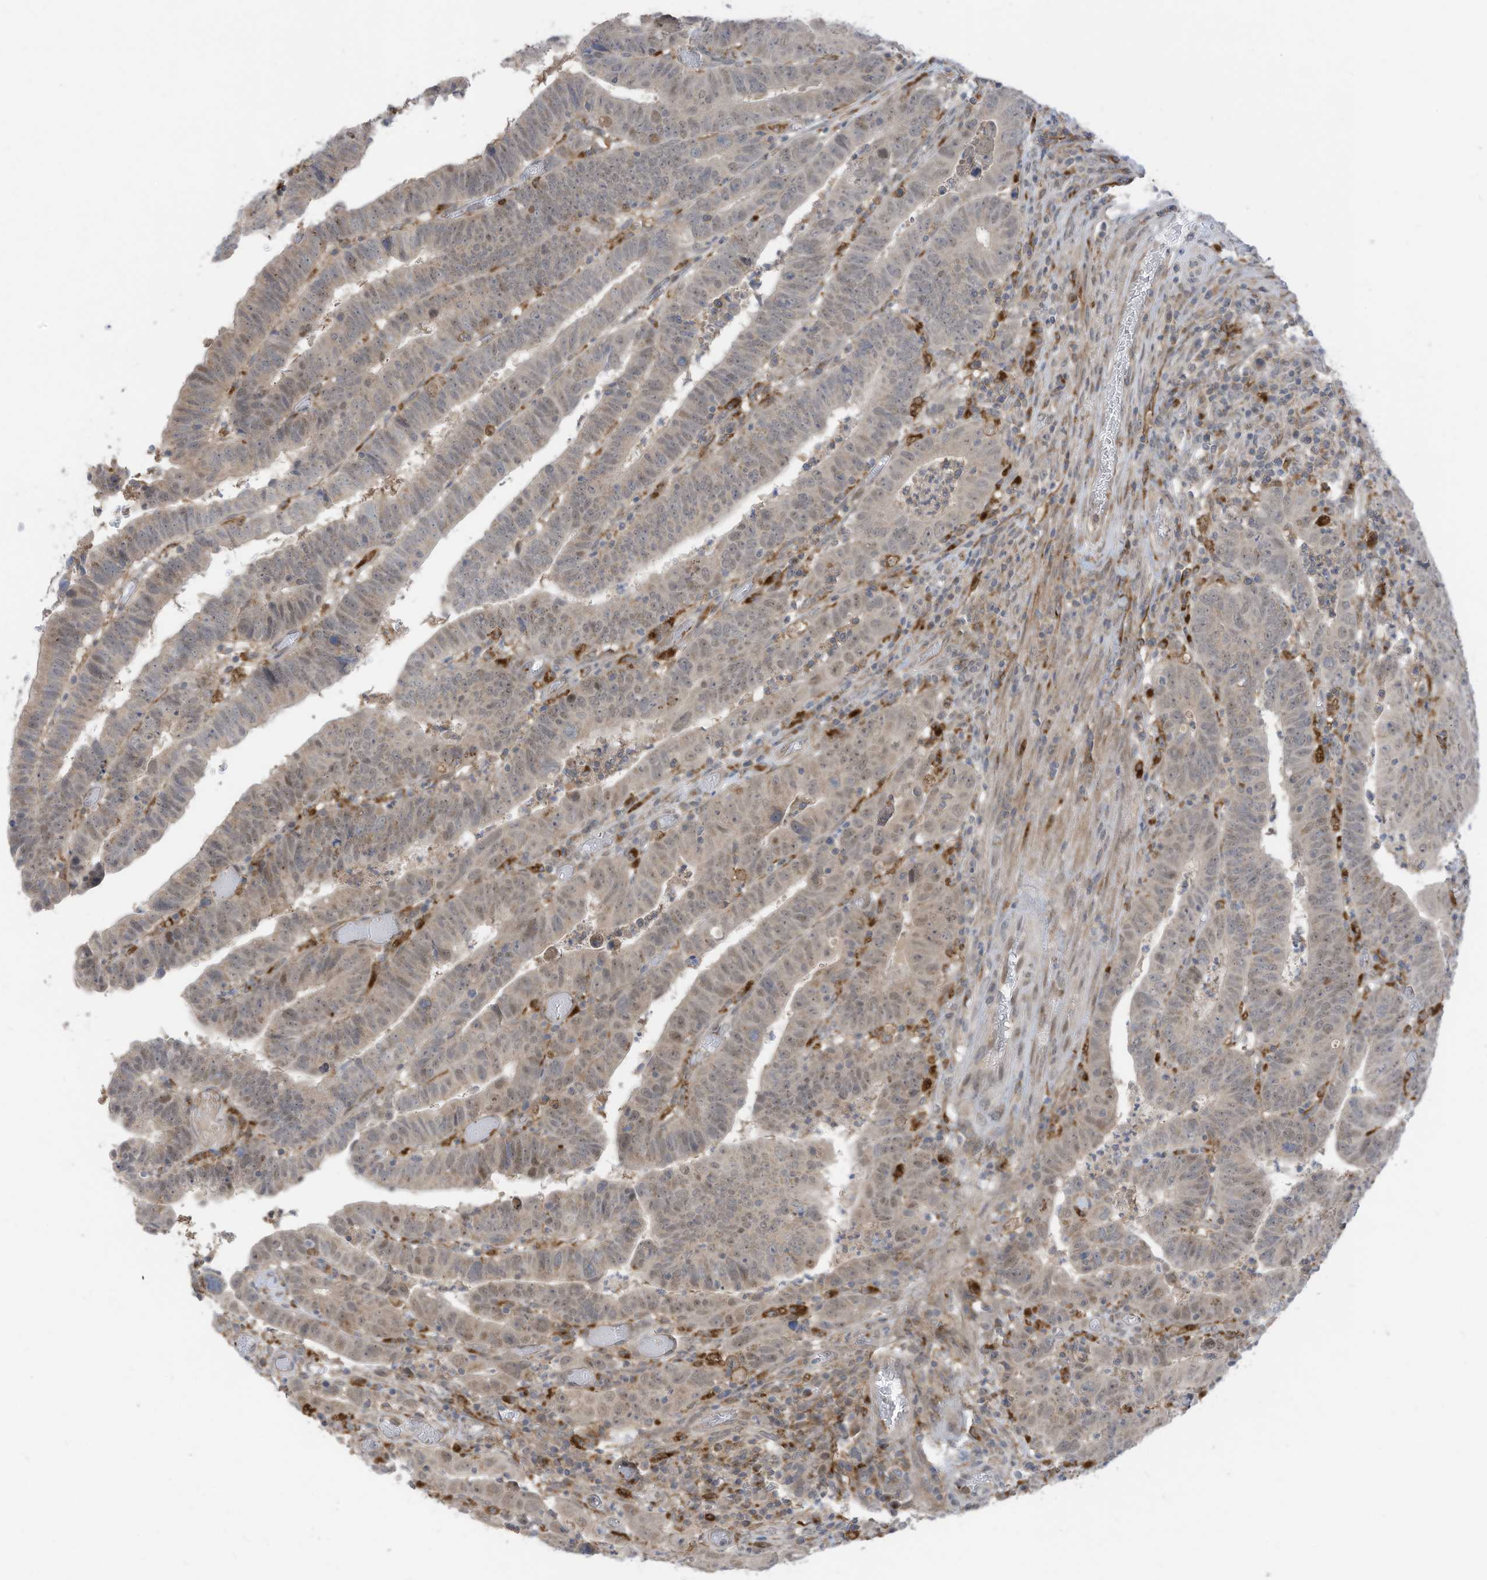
{"staining": {"intensity": "weak", "quantity": ">75%", "location": "cytoplasmic/membranous,nuclear"}, "tissue": "colorectal cancer", "cell_type": "Tumor cells", "image_type": "cancer", "snomed": [{"axis": "morphology", "description": "Normal tissue, NOS"}, {"axis": "morphology", "description": "Adenocarcinoma, NOS"}, {"axis": "topography", "description": "Rectum"}], "caption": "Immunohistochemical staining of human colorectal cancer (adenocarcinoma) shows low levels of weak cytoplasmic/membranous and nuclear protein staining in approximately >75% of tumor cells.", "gene": "DZIP3", "patient": {"sex": "female", "age": 65}}